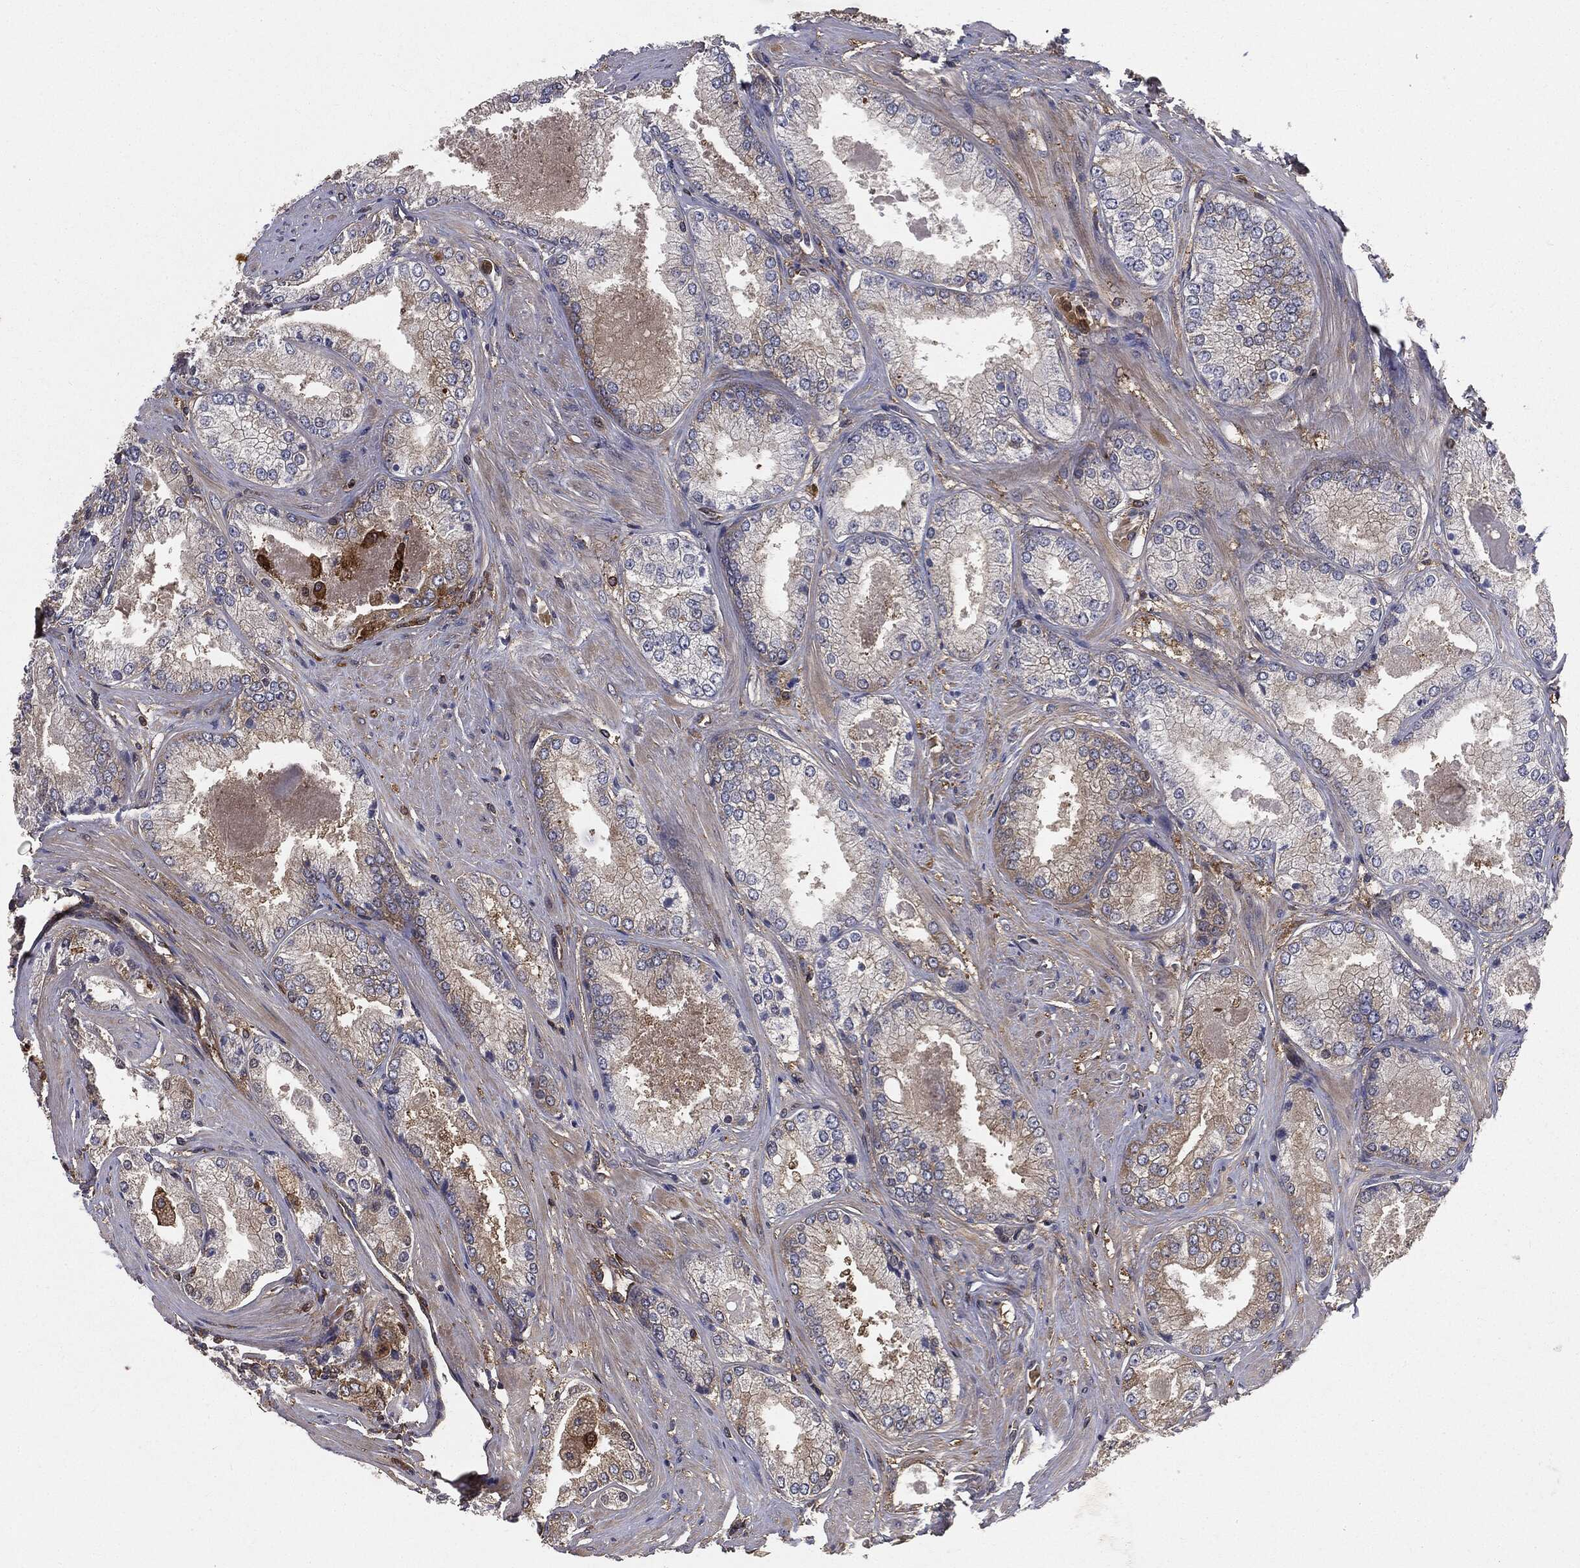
{"staining": {"intensity": "weak", "quantity": "<25%", "location": "cytoplasmic/membranous"}, "tissue": "prostate cancer", "cell_type": "Tumor cells", "image_type": "cancer", "snomed": [{"axis": "morphology", "description": "Adenocarcinoma, Low grade"}, {"axis": "topography", "description": "Prostate"}], "caption": "Low-grade adenocarcinoma (prostate) was stained to show a protein in brown. There is no significant expression in tumor cells.", "gene": "GNB5", "patient": {"sex": "male", "age": 68}}